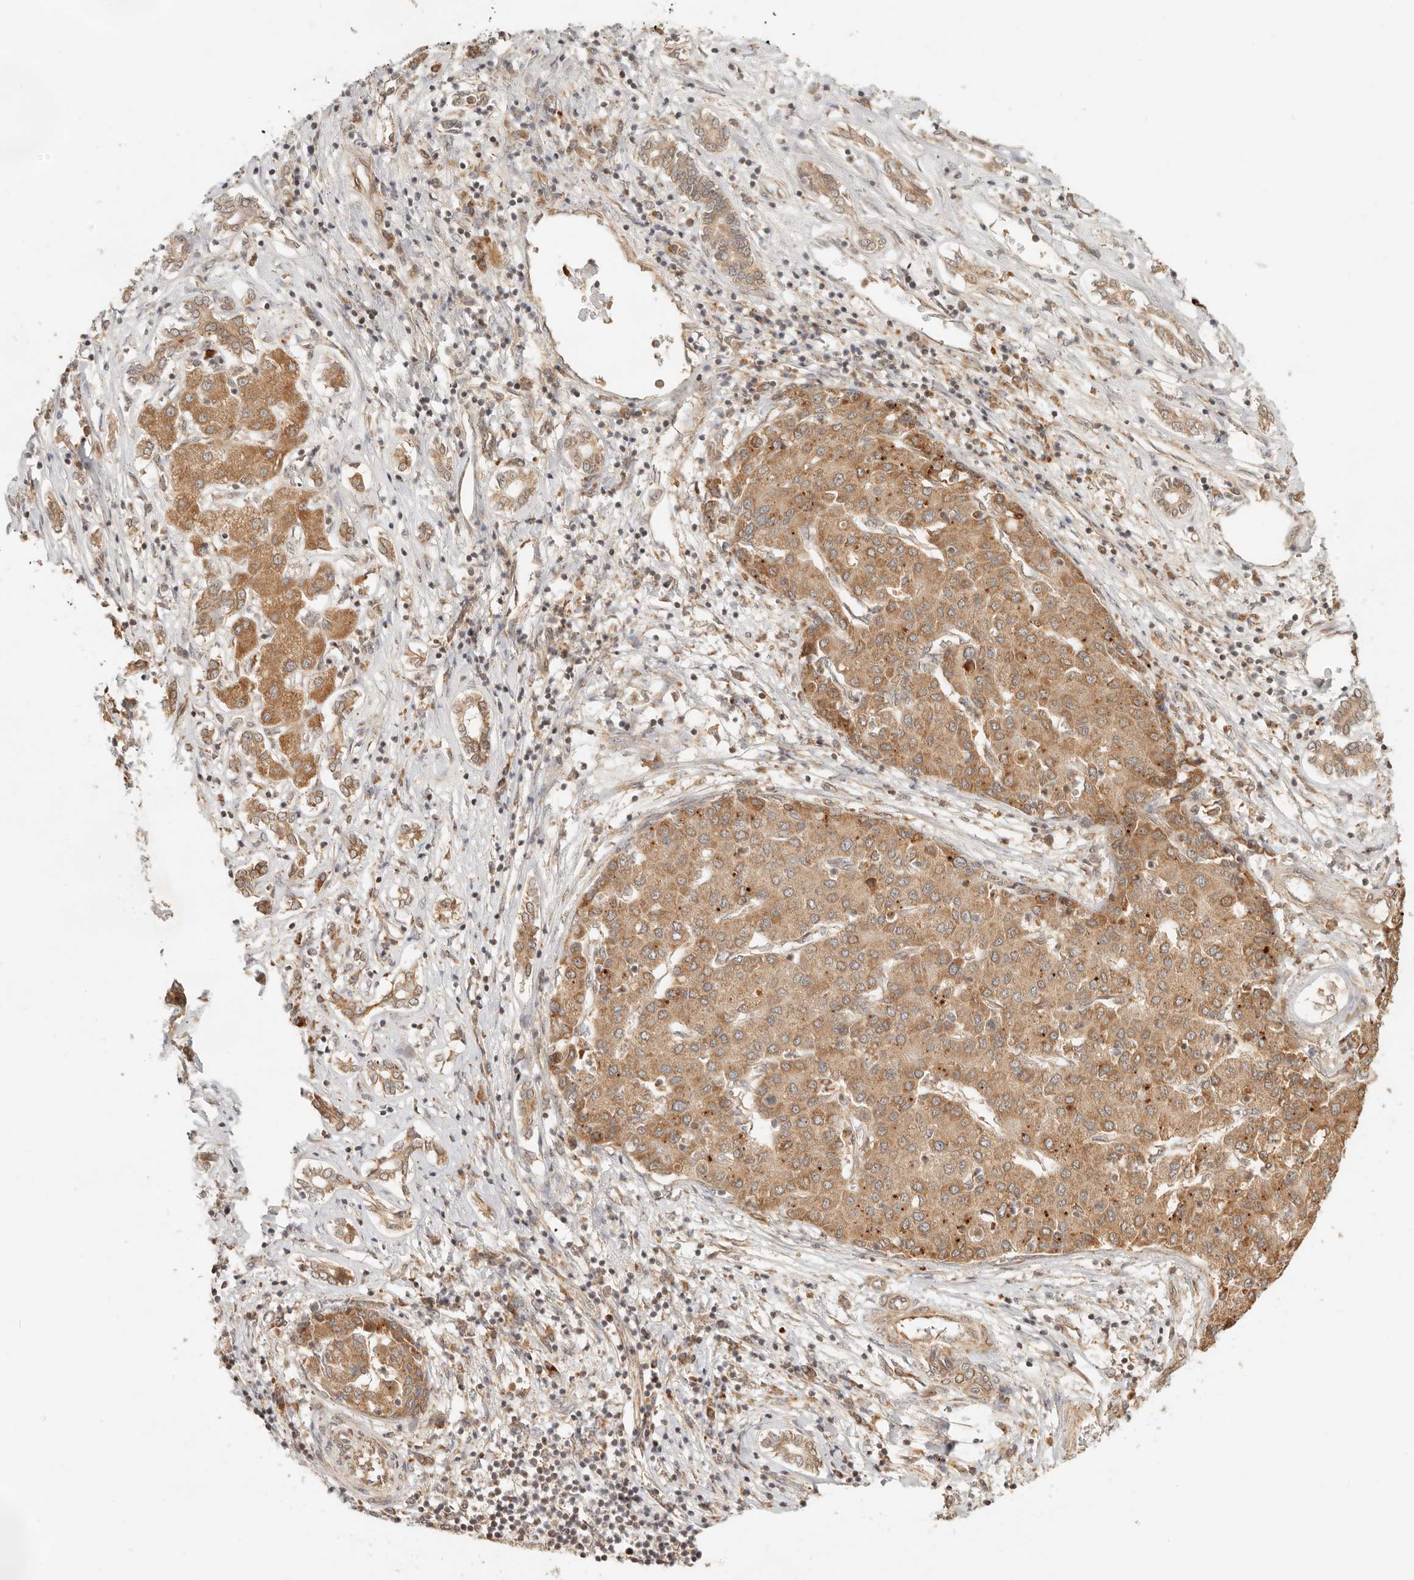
{"staining": {"intensity": "moderate", "quantity": ">75%", "location": "cytoplasmic/membranous"}, "tissue": "liver cancer", "cell_type": "Tumor cells", "image_type": "cancer", "snomed": [{"axis": "morphology", "description": "Carcinoma, Hepatocellular, NOS"}, {"axis": "topography", "description": "Liver"}], "caption": "Liver cancer stained with a protein marker demonstrates moderate staining in tumor cells.", "gene": "BAALC", "patient": {"sex": "male", "age": 65}}